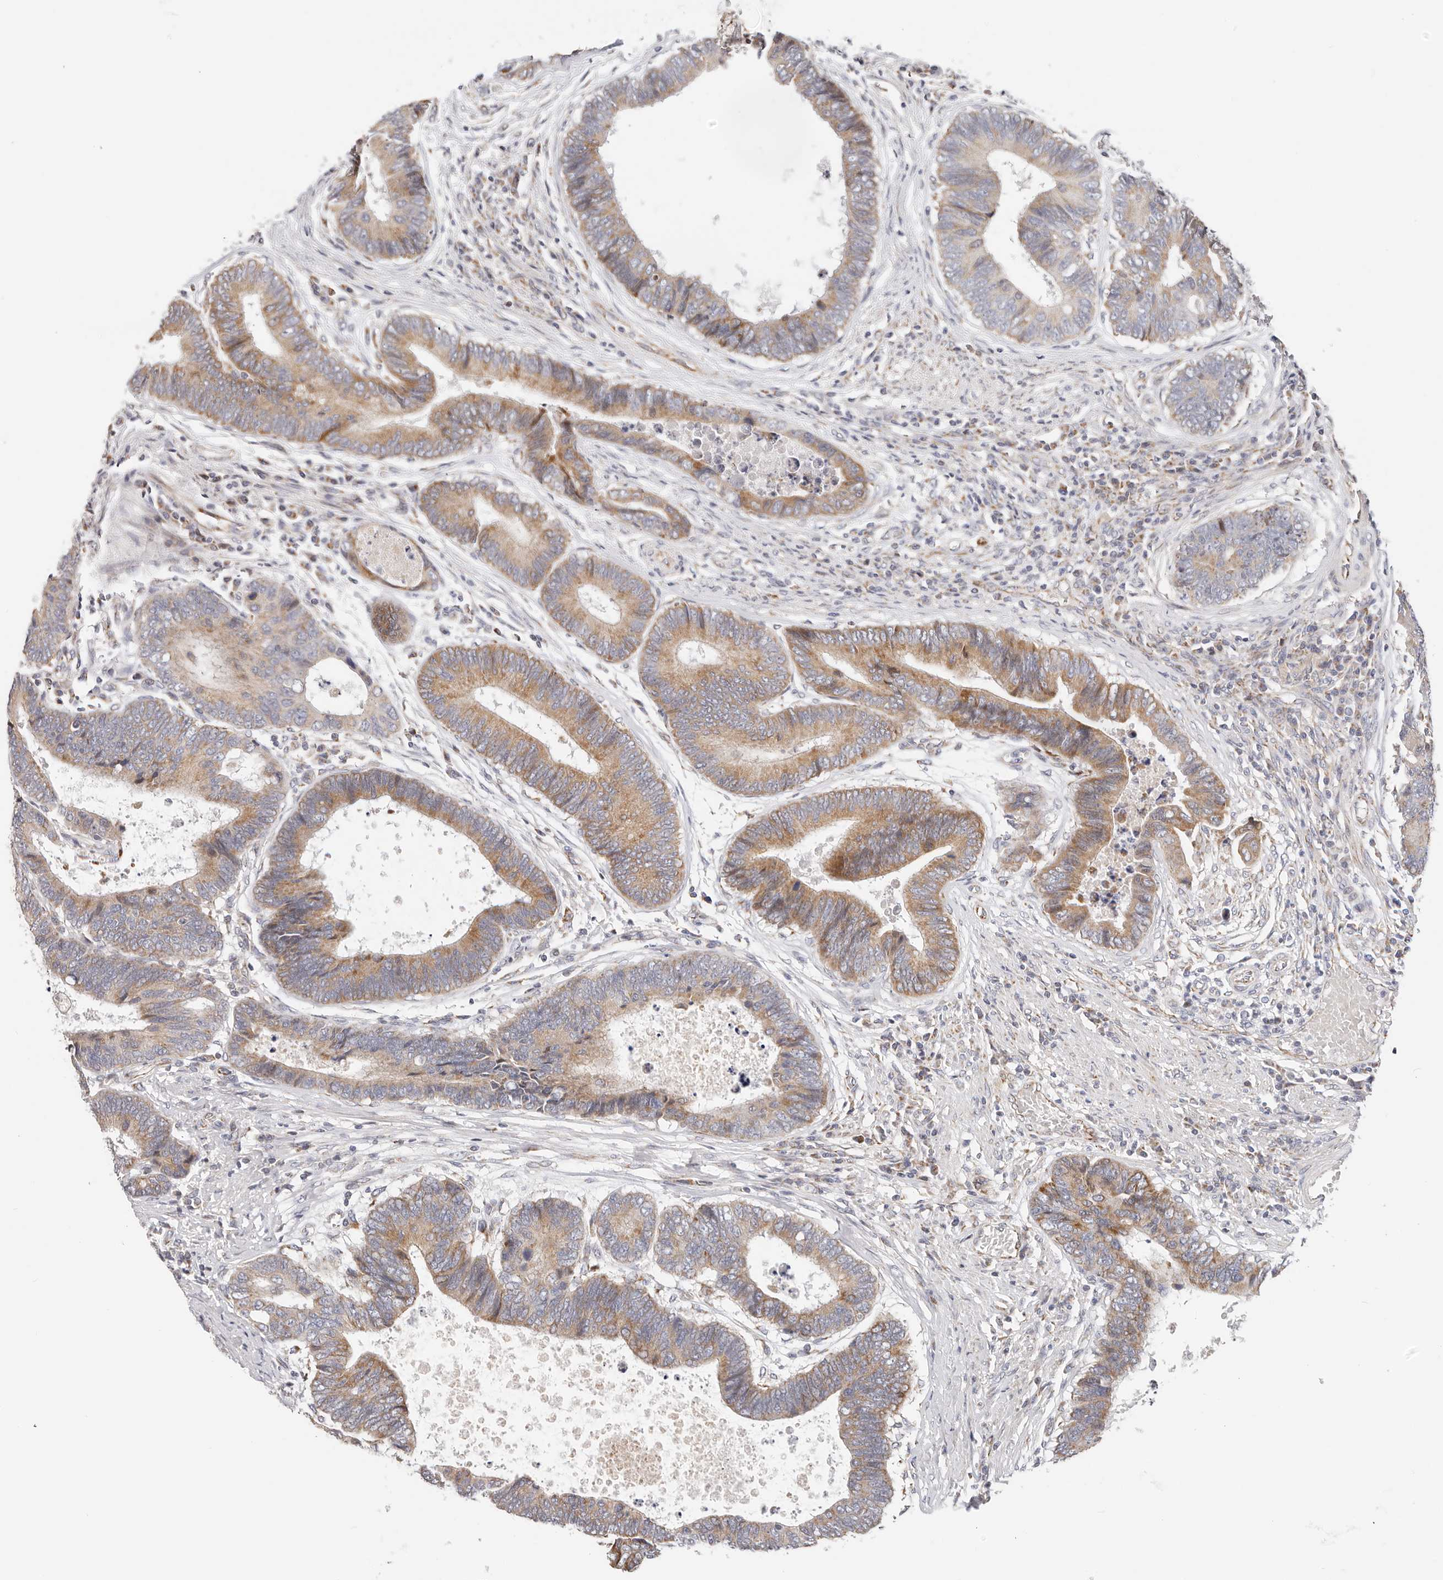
{"staining": {"intensity": "moderate", "quantity": "25%-75%", "location": "cytoplasmic/membranous"}, "tissue": "colorectal cancer", "cell_type": "Tumor cells", "image_type": "cancer", "snomed": [{"axis": "morphology", "description": "Adenocarcinoma, NOS"}, {"axis": "topography", "description": "Rectum"}], "caption": "Immunohistochemical staining of human colorectal cancer demonstrates medium levels of moderate cytoplasmic/membranous protein staining in about 25%-75% of tumor cells.", "gene": "AFDN", "patient": {"sex": "male", "age": 84}}